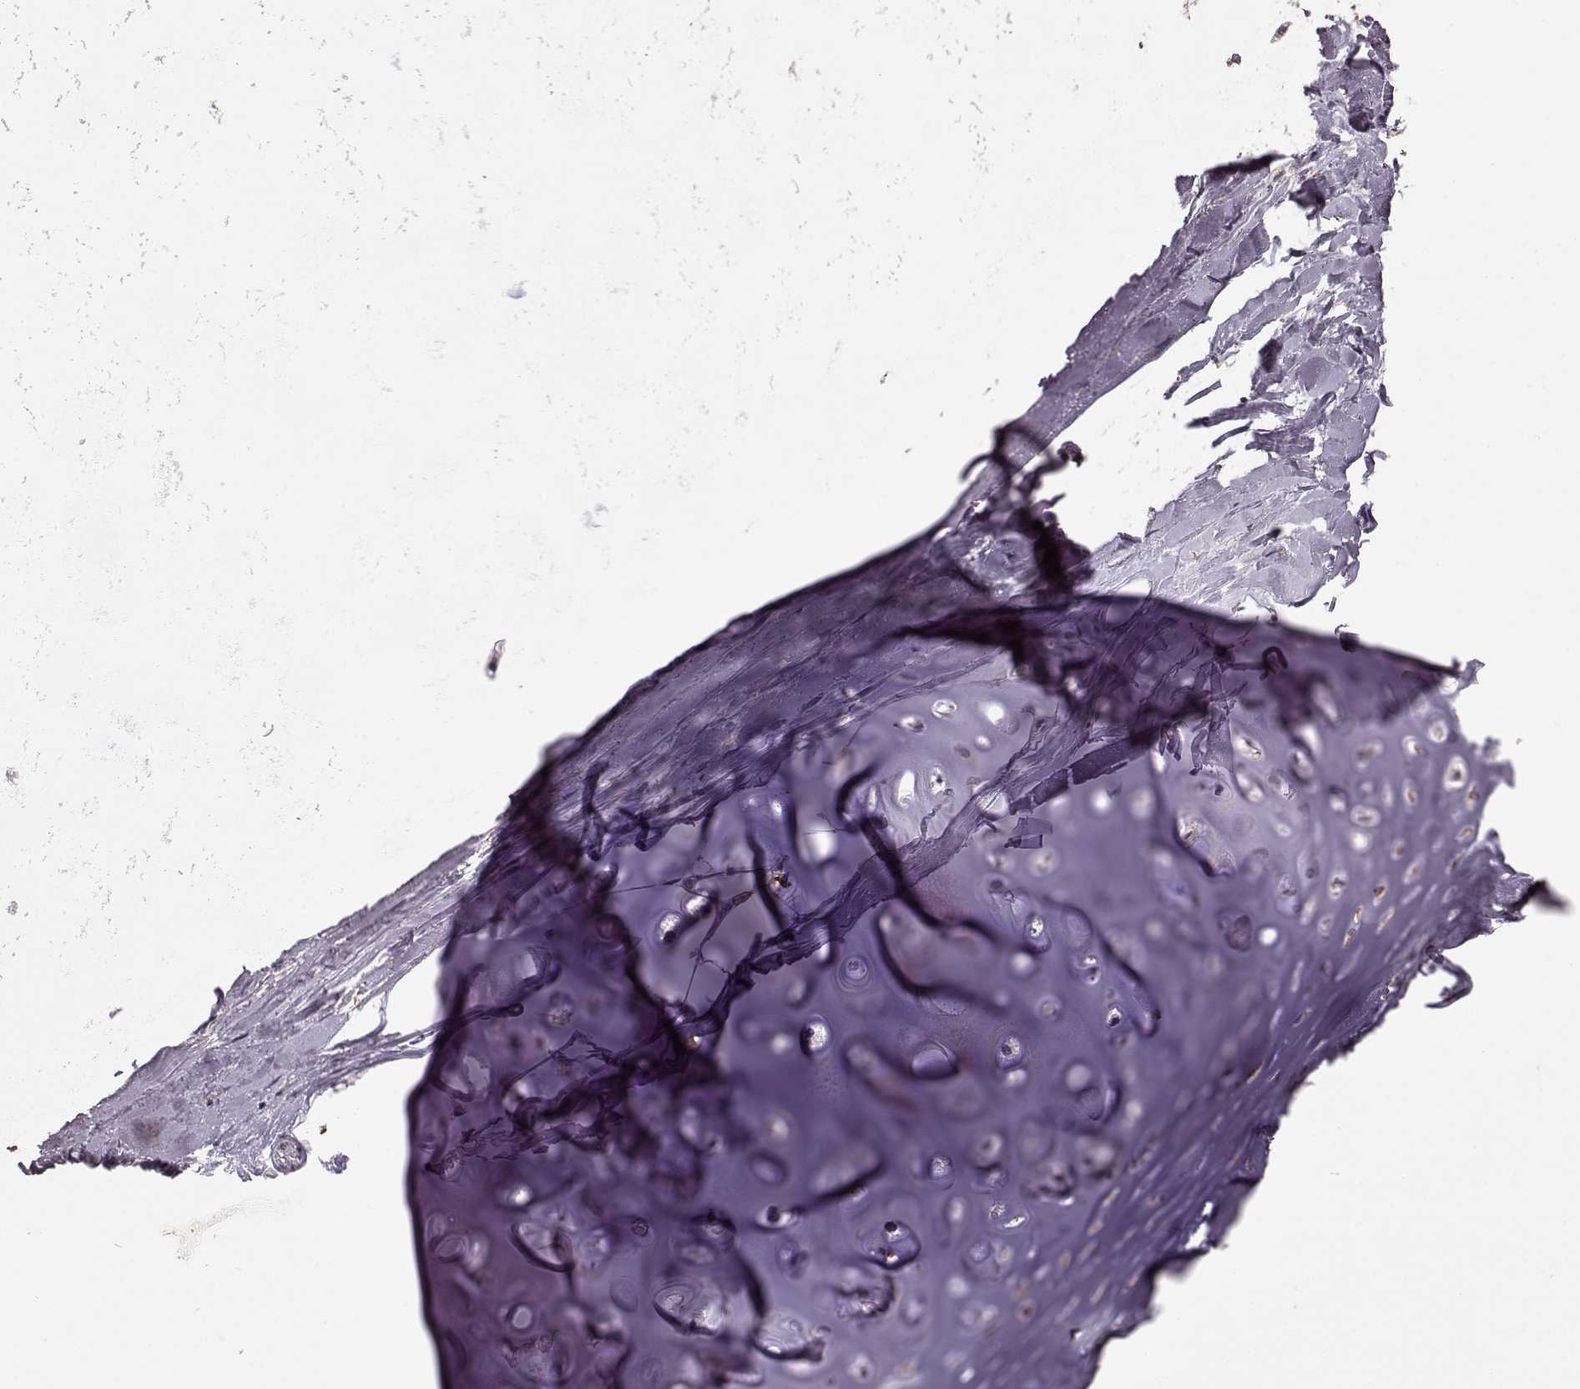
{"staining": {"intensity": "negative", "quantity": "none", "location": "none"}, "tissue": "soft tissue", "cell_type": "Chondrocytes", "image_type": "normal", "snomed": [{"axis": "morphology", "description": "Normal tissue, NOS"}, {"axis": "topography", "description": "Lymph node"}, {"axis": "topography", "description": "Bronchus"}], "caption": "The photomicrograph displays no staining of chondrocytes in normal soft tissue.", "gene": "GABRG3", "patient": {"sex": "female", "age": 70}}